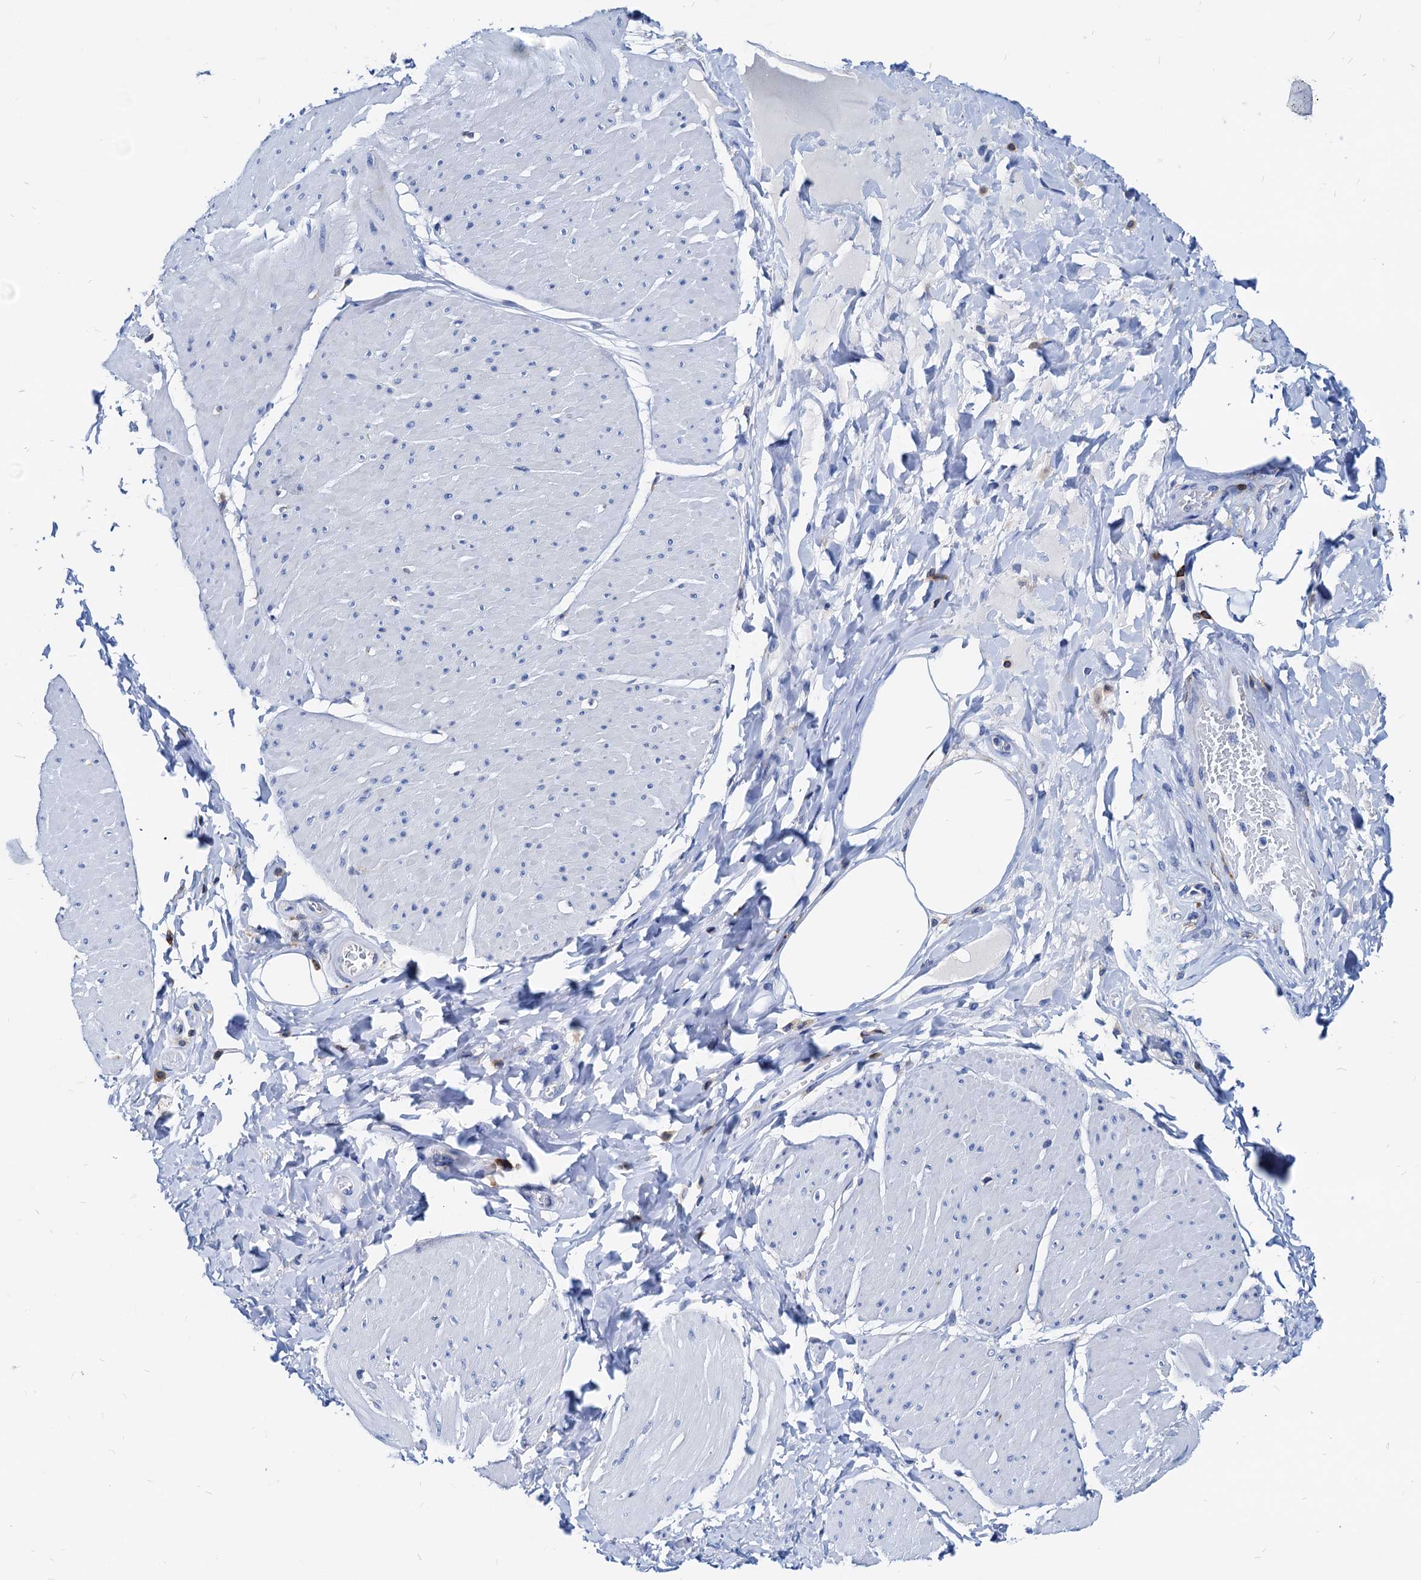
{"staining": {"intensity": "negative", "quantity": "none", "location": "none"}, "tissue": "smooth muscle", "cell_type": "Smooth muscle cells", "image_type": "normal", "snomed": [{"axis": "morphology", "description": "Urothelial carcinoma, High grade"}, {"axis": "topography", "description": "Urinary bladder"}], "caption": "The immunohistochemistry (IHC) image has no significant expression in smooth muscle cells of smooth muscle. (Brightfield microscopy of DAB immunohistochemistry at high magnification).", "gene": "LCP2", "patient": {"sex": "male", "age": 46}}